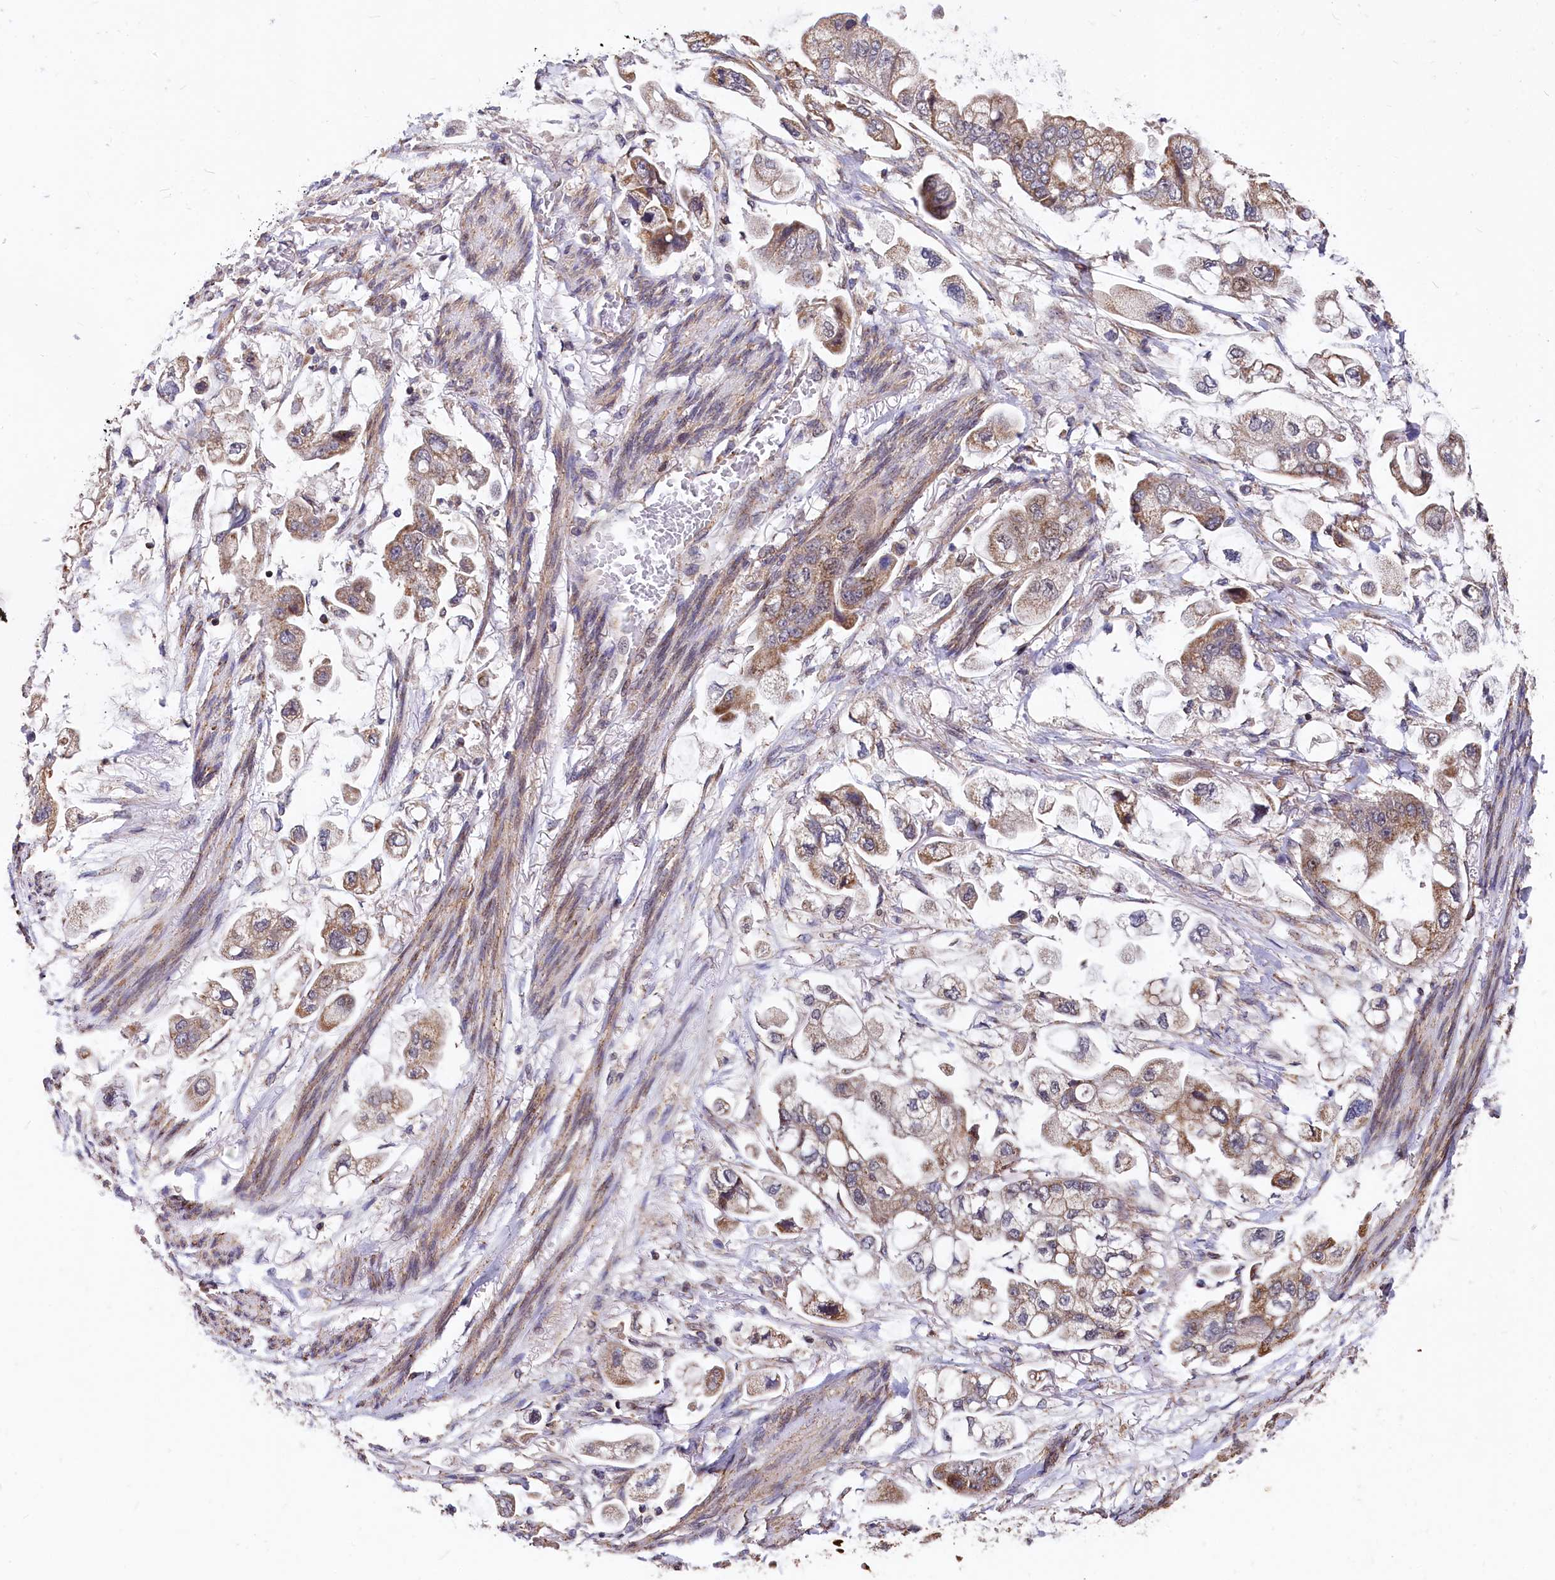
{"staining": {"intensity": "moderate", "quantity": ">75%", "location": "cytoplasmic/membranous"}, "tissue": "stomach cancer", "cell_type": "Tumor cells", "image_type": "cancer", "snomed": [{"axis": "morphology", "description": "Adenocarcinoma, NOS"}, {"axis": "topography", "description": "Stomach"}], "caption": "A brown stain shows moderate cytoplasmic/membranous expression of a protein in stomach cancer (adenocarcinoma) tumor cells.", "gene": "SPRYD3", "patient": {"sex": "male", "age": 62}}